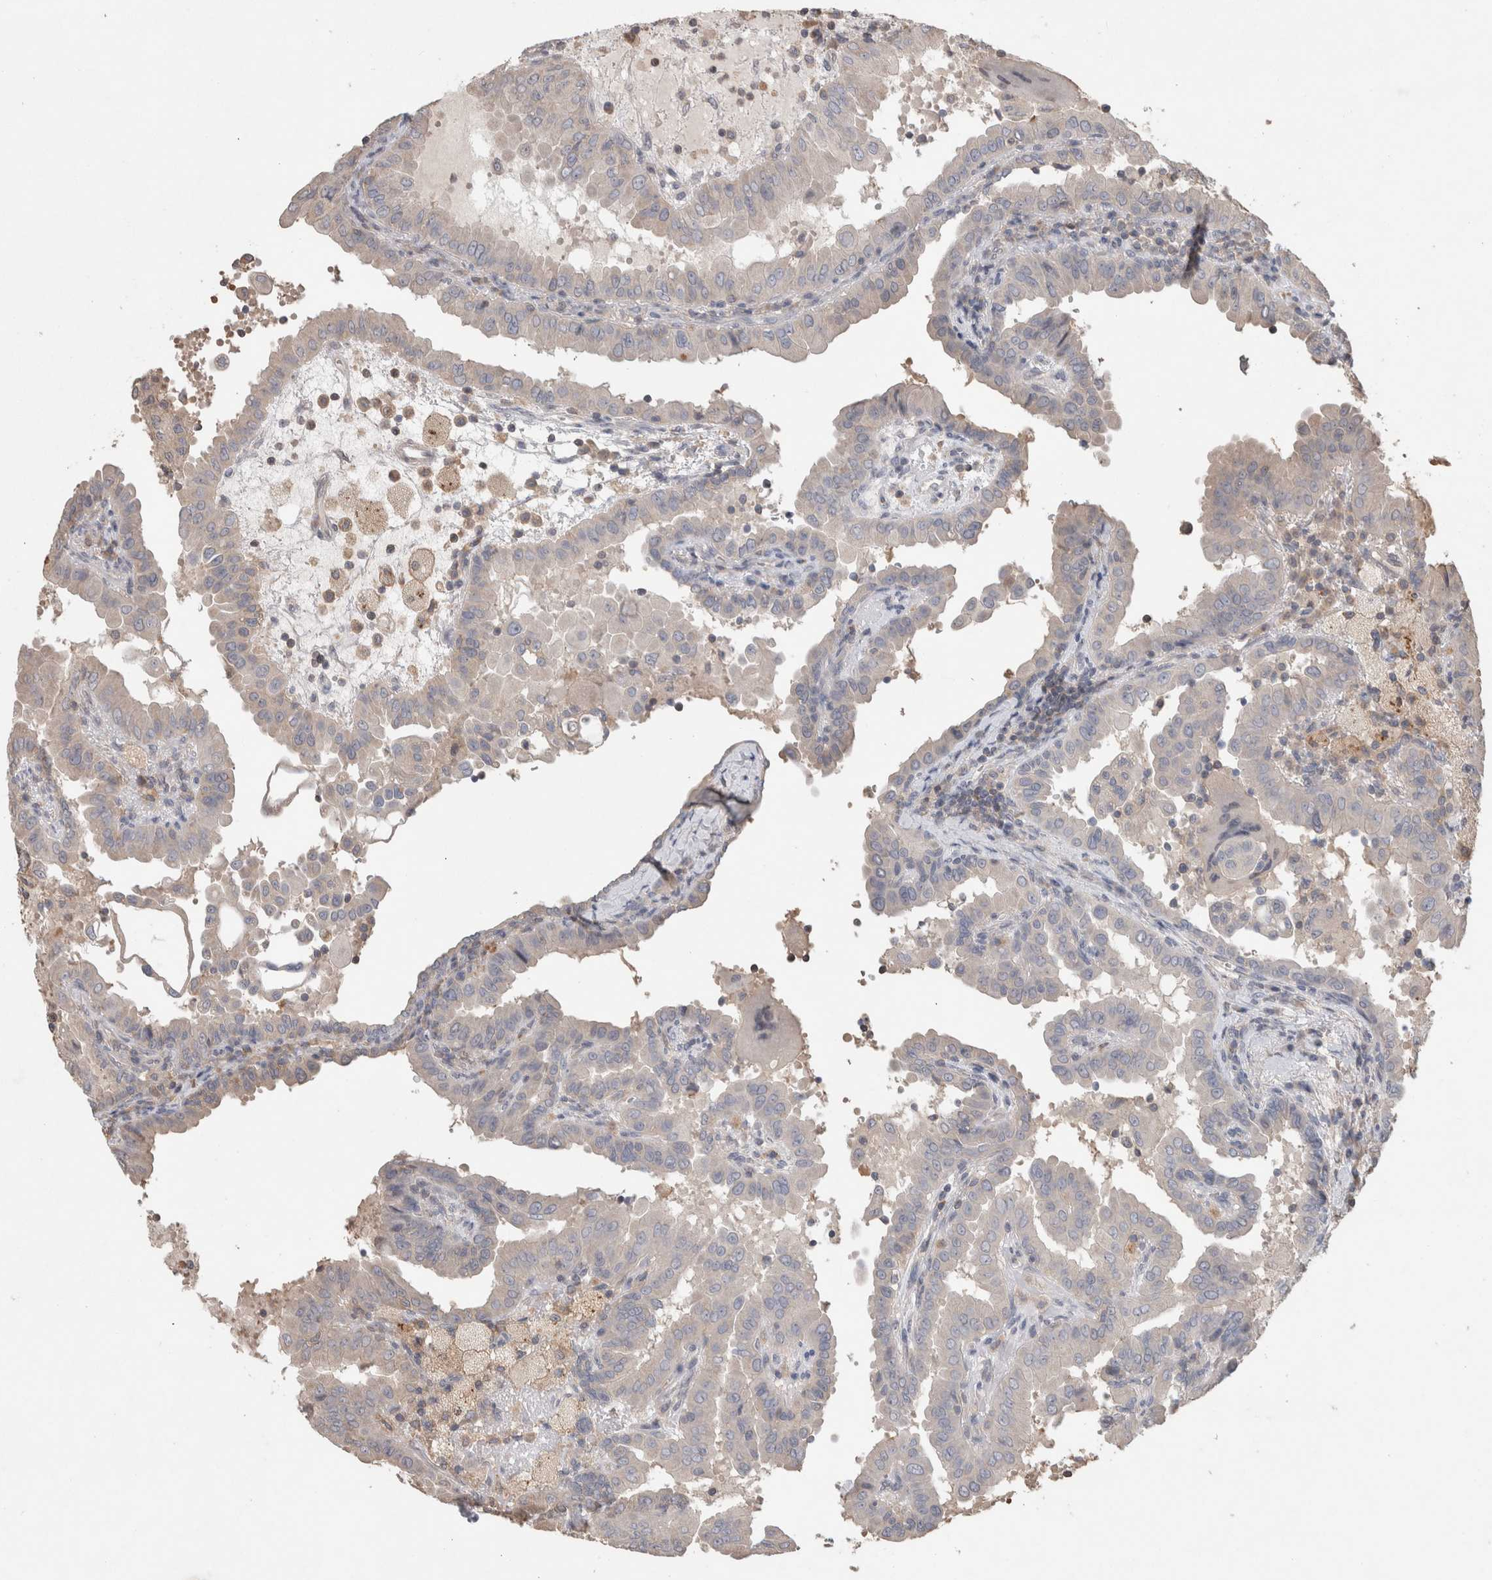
{"staining": {"intensity": "negative", "quantity": "none", "location": "none"}, "tissue": "thyroid cancer", "cell_type": "Tumor cells", "image_type": "cancer", "snomed": [{"axis": "morphology", "description": "Papillary adenocarcinoma, NOS"}, {"axis": "topography", "description": "Thyroid gland"}], "caption": "IHC photomicrograph of neoplastic tissue: human thyroid cancer stained with DAB (3,3'-diaminobenzidine) displays no significant protein staining in tumor cells. (DAB (3,3'-diaminobenzidine) immunohistochemistry, high magnification).", "gene": "TRIM5", "patient": {"sex": "male", "age": 33}}